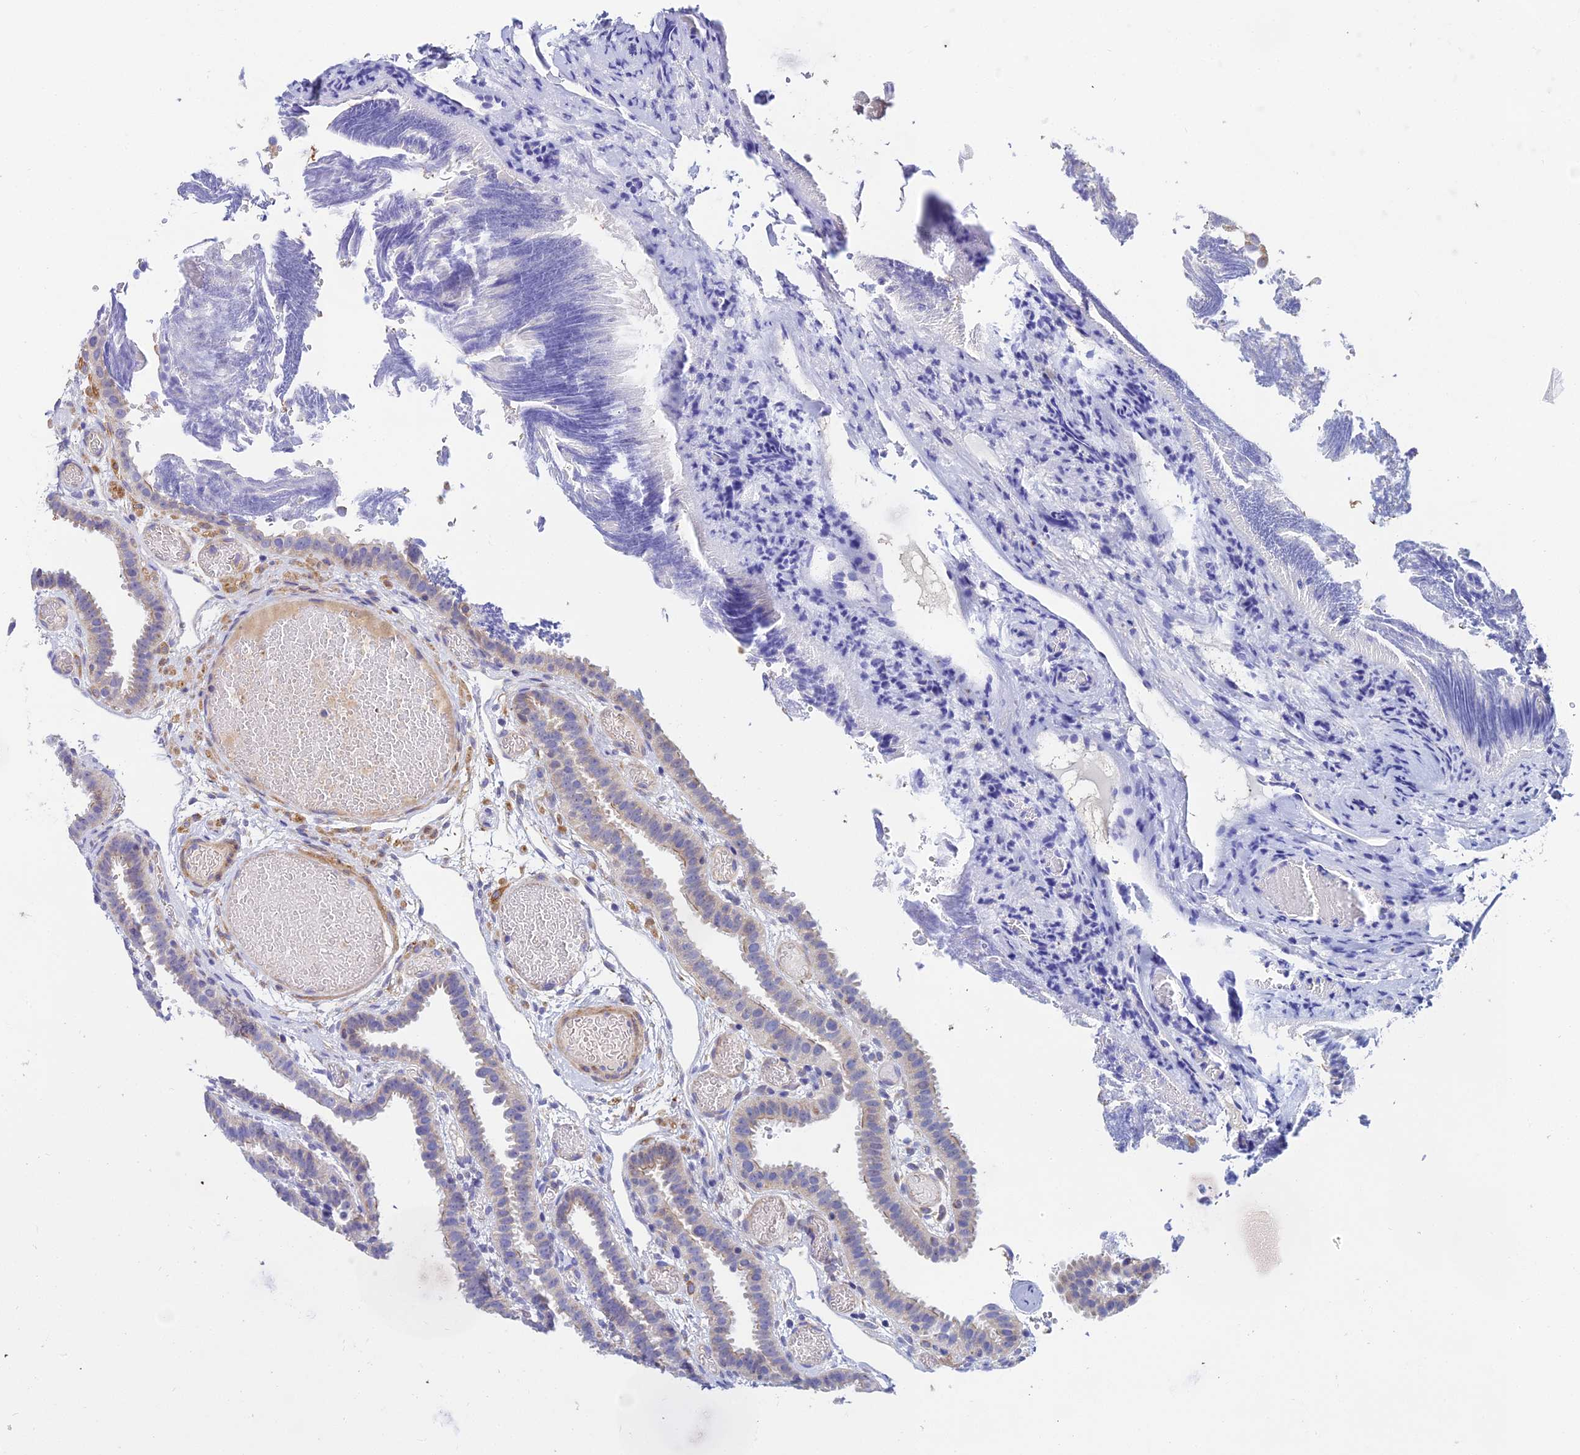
{"staining": {"intensity": "weak", "quantity": "<25%", "location": "cytoplasmic/membranous"}, "tissue": "fallopian tube", "cell_type": "Glandular cells", "image_type": "normal", "snomed": [{"axis": "morphology", "description": "Normal tissue, NOS"}, {"axis": "topography", "description": "Fallopian tube"}], "caption": "Glandular cells show no significant staining in unremarkable fallopian tube. (Brightfield microscopy of DAB (3,3'-diaminobenzidine) immunohistochemistry at high magnification).", "gene": "ACOT1", "patient": {"sex": "female", "age": 37}}